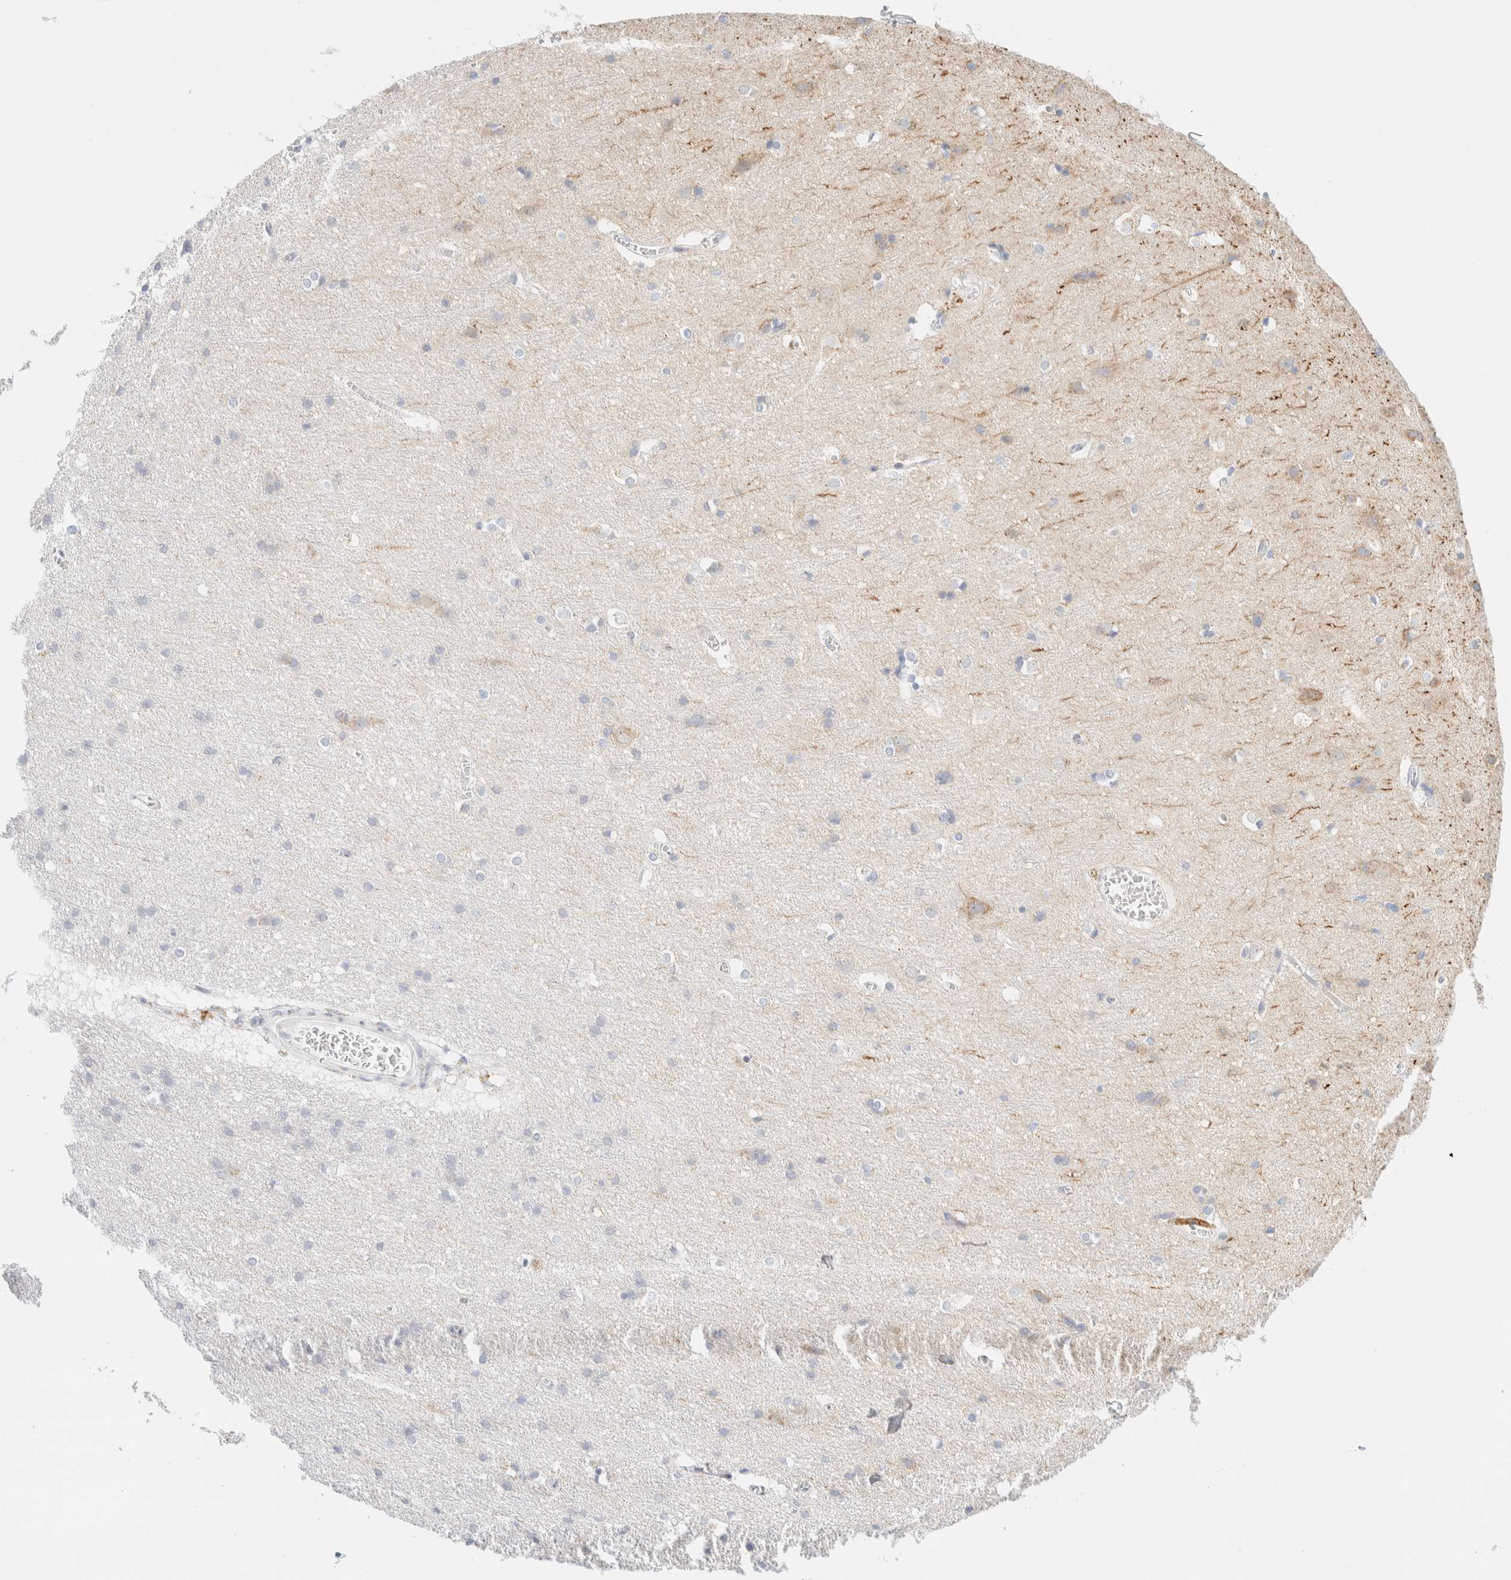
{"staining": {"intensity": "negative", "quantity": "none", "location": "none"}, "tissue": "cerebral cortex", "cell_type": "Endothelial cells", "image_type": "normal", "snomed": [{"axis": "morphology", "description": "Normal tissue, NOS"}, {"axis": "topography", "description": "Cerebral cortex"}], "caption": "DAB (3,3'-diaminobenzidine) immunohistochemical staining of benign human cerebral cortex reveals no significant staining in endothelial cells. (Brightfield microscopy of DAB (3,3'-diaminobenzidine) immunohistochemistry (IHC) at high magnification).", "gene": "SPNS3", "patient": {"sex": "male", "age": 54}}